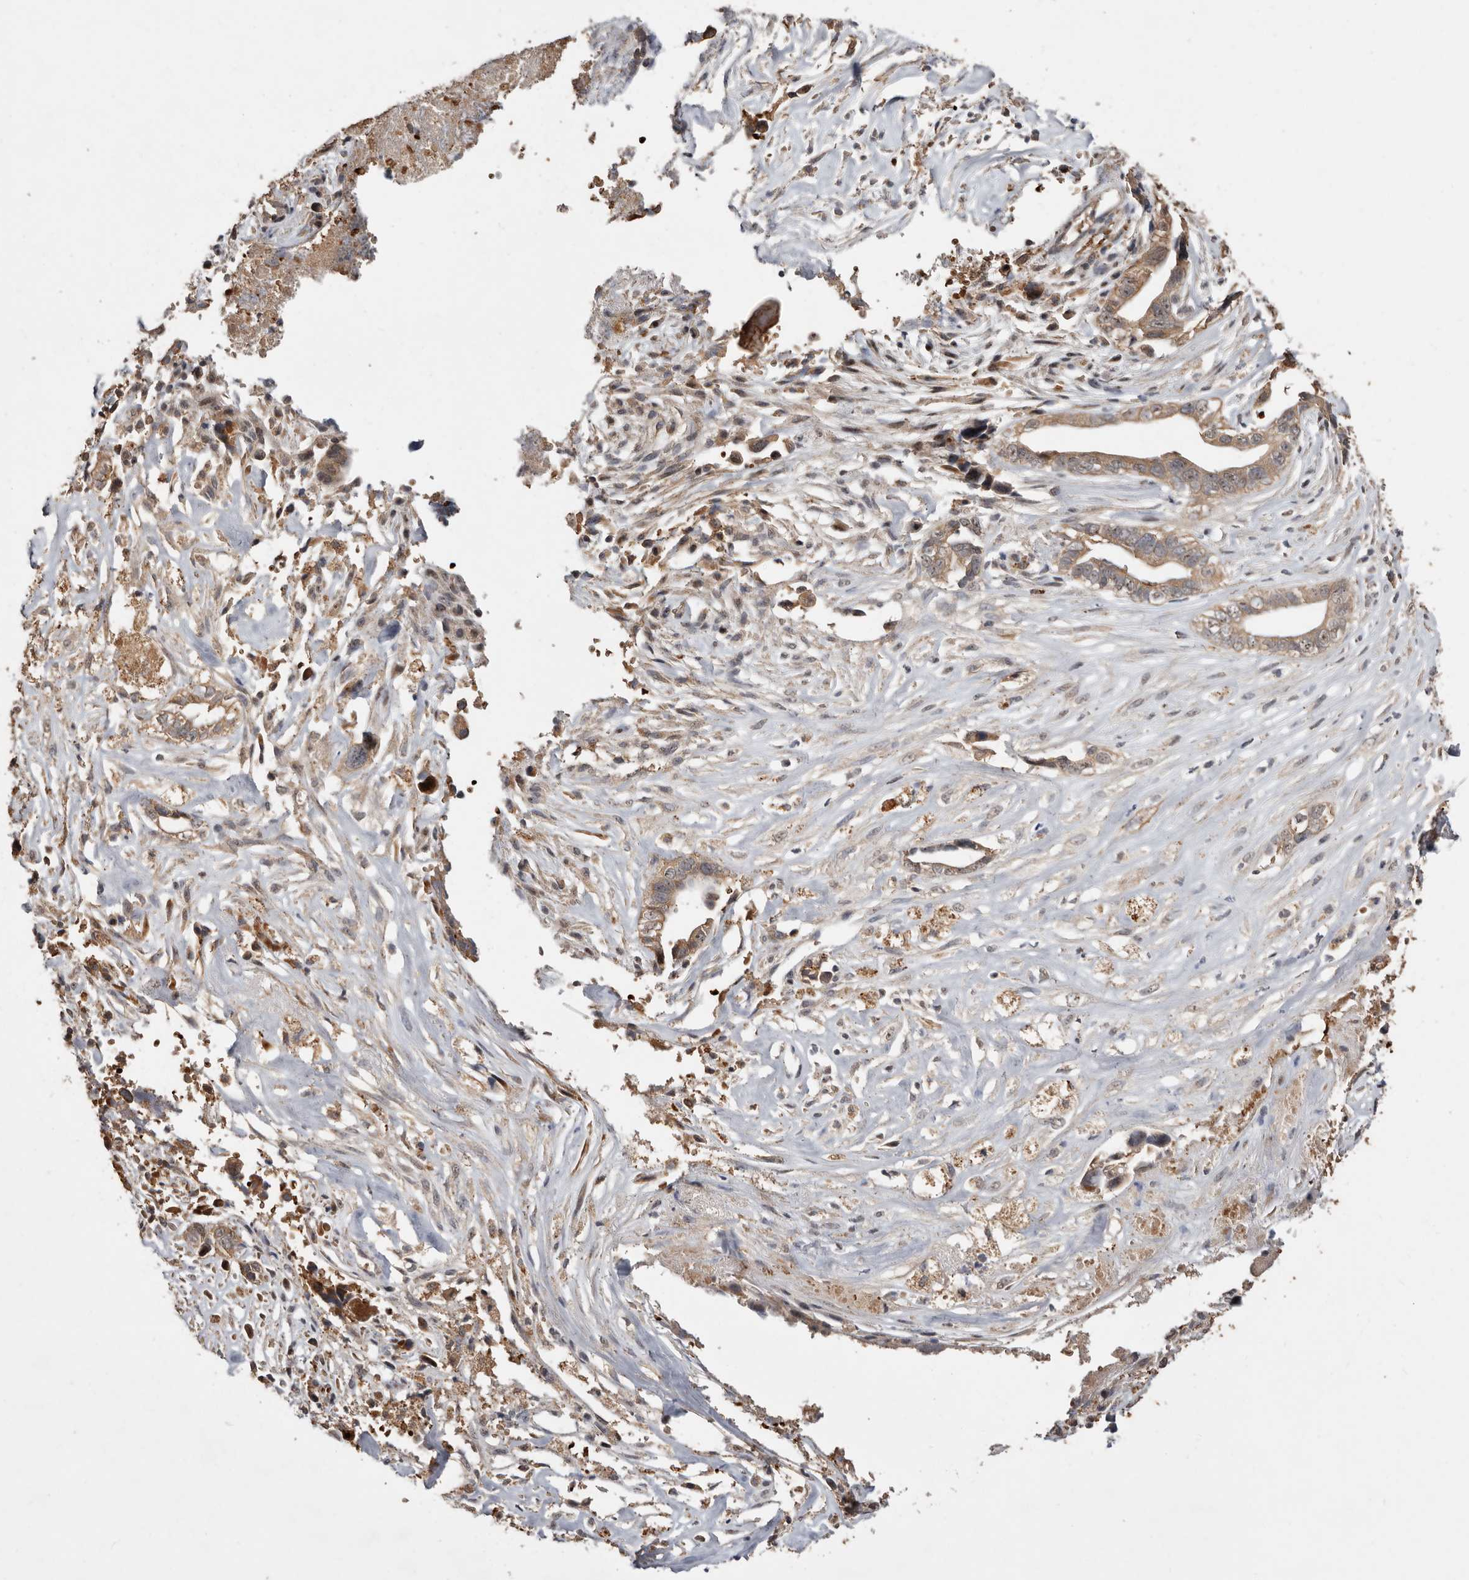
{"staining": {"intensity": "moderate", "quantity": ">75%", "location": "cytoplasmic/membranous"}, "tissue": "liver cancer", "cell_type": "Tumor cells", "image_type": "cancer", "snomed": [{"axis": "morphology", "description": "Cholangiocarcinoma"}, {"axis": "topography", "description": "Liver"}], "caption": "Protein staining demonstrates moderate cytoplasmic/membranous expression in about >75% of tumor cells in liver cancer (cholangiocarcinoma). (Brightfield microscopy of DAB IHC at high magnification).", "gene": "GRAMD2A", "patient": {"sex": "female", "age": 79}}